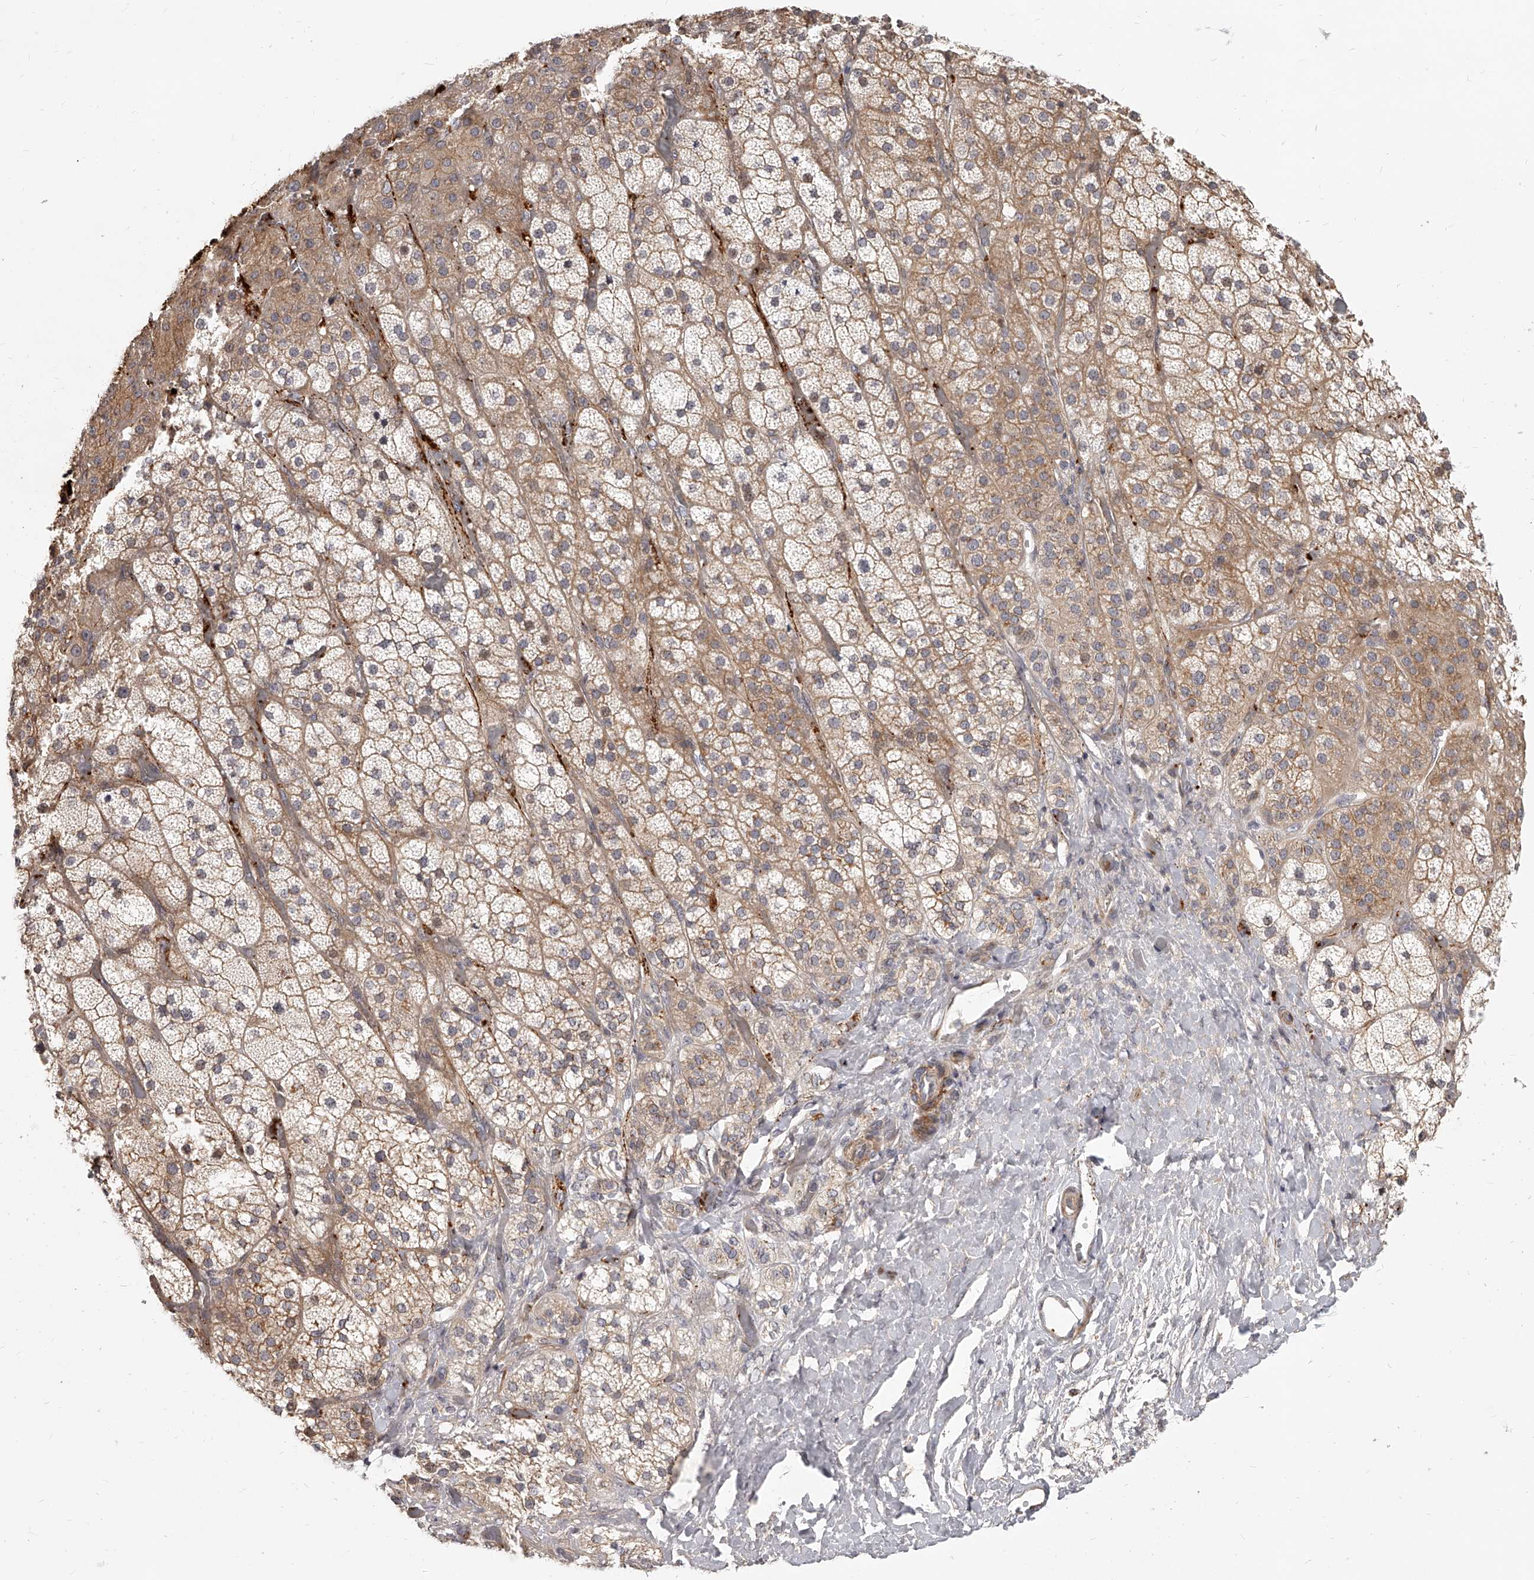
{"staining": {"intensity": "moderate", "quantity": "25%-75%", "location": "cytoplasmic/membranous"}, "tissue": "adrenal gland", "cell_type": "Glandular cells", "image_type": "normal", "snomed": [{"axis": "morphology", "description": "Normal tissue, NOS"}, {"axis": "topography", "description": "Adrenal gland"}], "caption": "Protein staining of benign adrenal gland demonstrates moderate cytoplasmic/membranous staining in about 25%-75% of glandular cells.", "gene": "SLC37A1", "patient": {"sex": "male", "age": 57}}